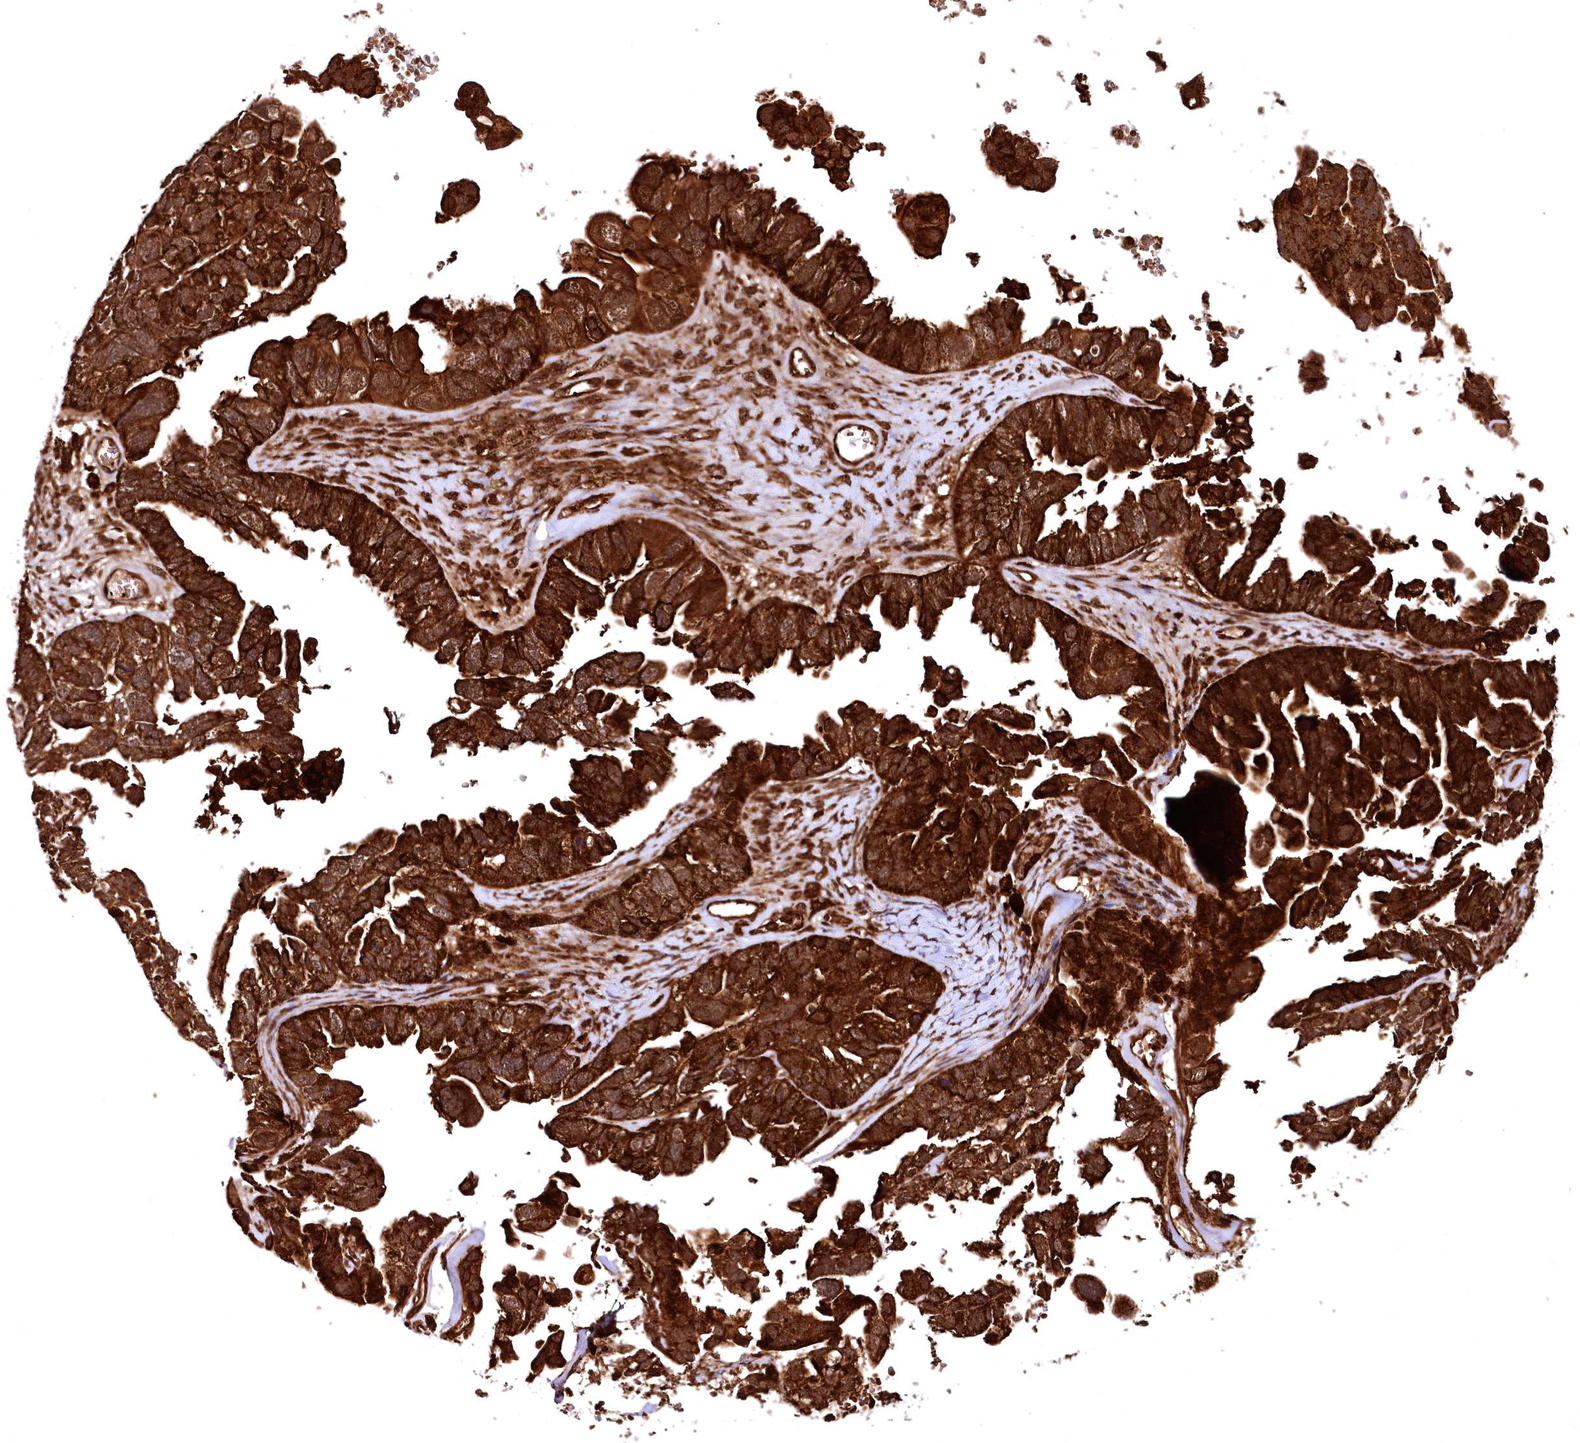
{"staining": {"intensity": "strong", "quantity": ">75%", "location": "cytoplasmic/membranous"}, "tissue": "ovarian cancer", "cell_type": "Tumor cells", "image_type": "cancer", "snomed": [{"axis": "morphology", "description": "Cystadenocarcinoma, serous, NOS"}, {"axis": "topography", "description": "Ovary"}], "caption": "Protein staining of serous cystadenocarcinoma (ovarian) tissue reveals strong cytoplasmic/membranous positivity in about >75% of tumor cells.", "gene": "STUB1", "patient": {"sex": "female", "age": 79}}